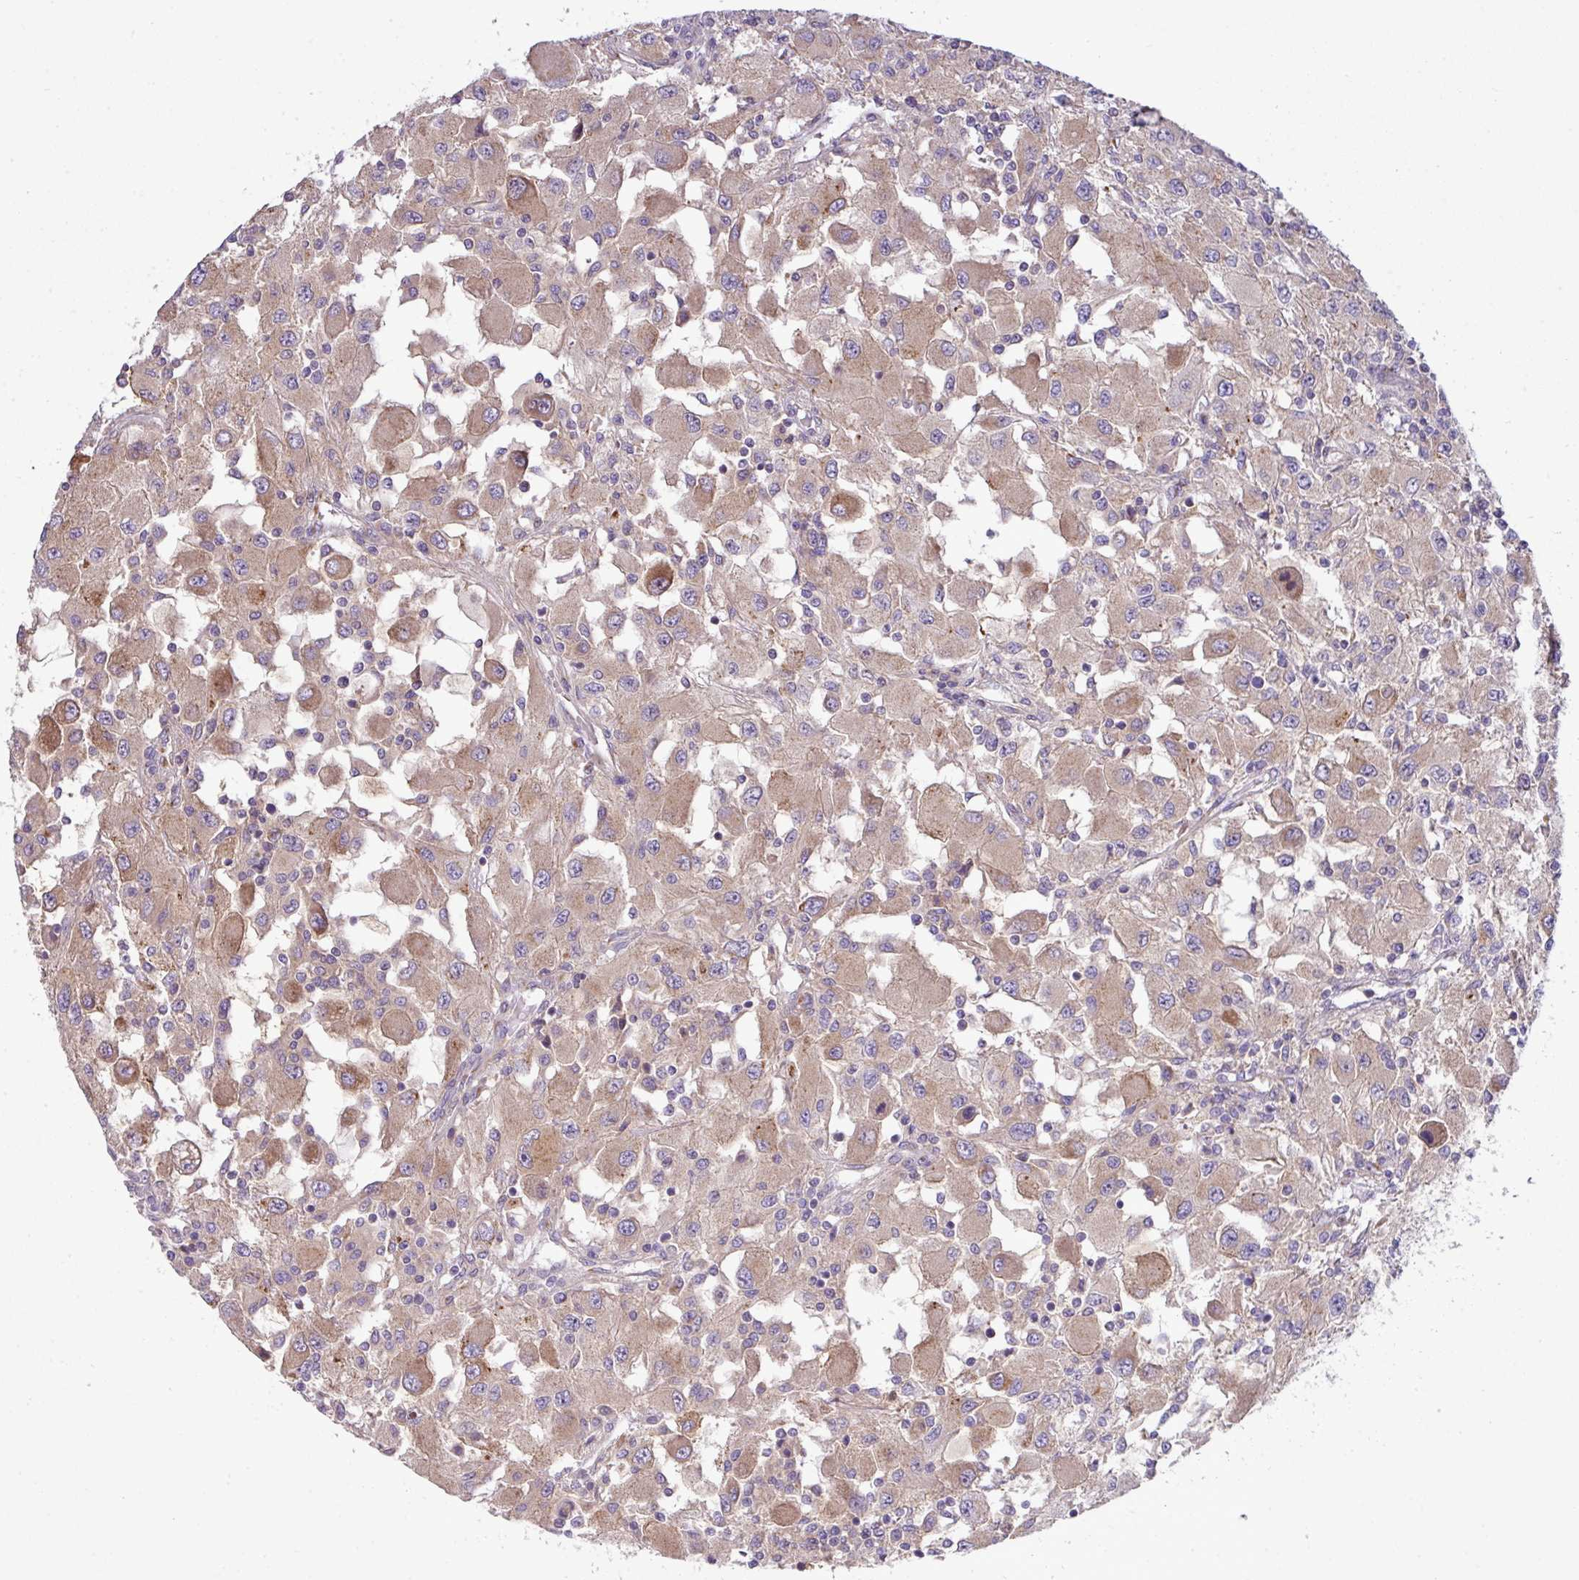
{"staining": {"intensity": "moderate", "quantity": "25%-75%", "location": "cytoplasmic/membranous"}, "tissue": "renal cancer", "cell_type": "Tumor cells", "image_type": "cancer", "snomed": [{"axis": "morphology", "description": "Adenocarcinoma, NOS"}, {"axis": "topography", "description": "Kidney"}], "caption": "IHC of renal cancer exhibits medium levels of moderate cytoplasmic/membranous positivity in approximately 25%-75% of tumor cells.", "gene": "VTI1A", "patient": {"sex": "female", "age": 67}}